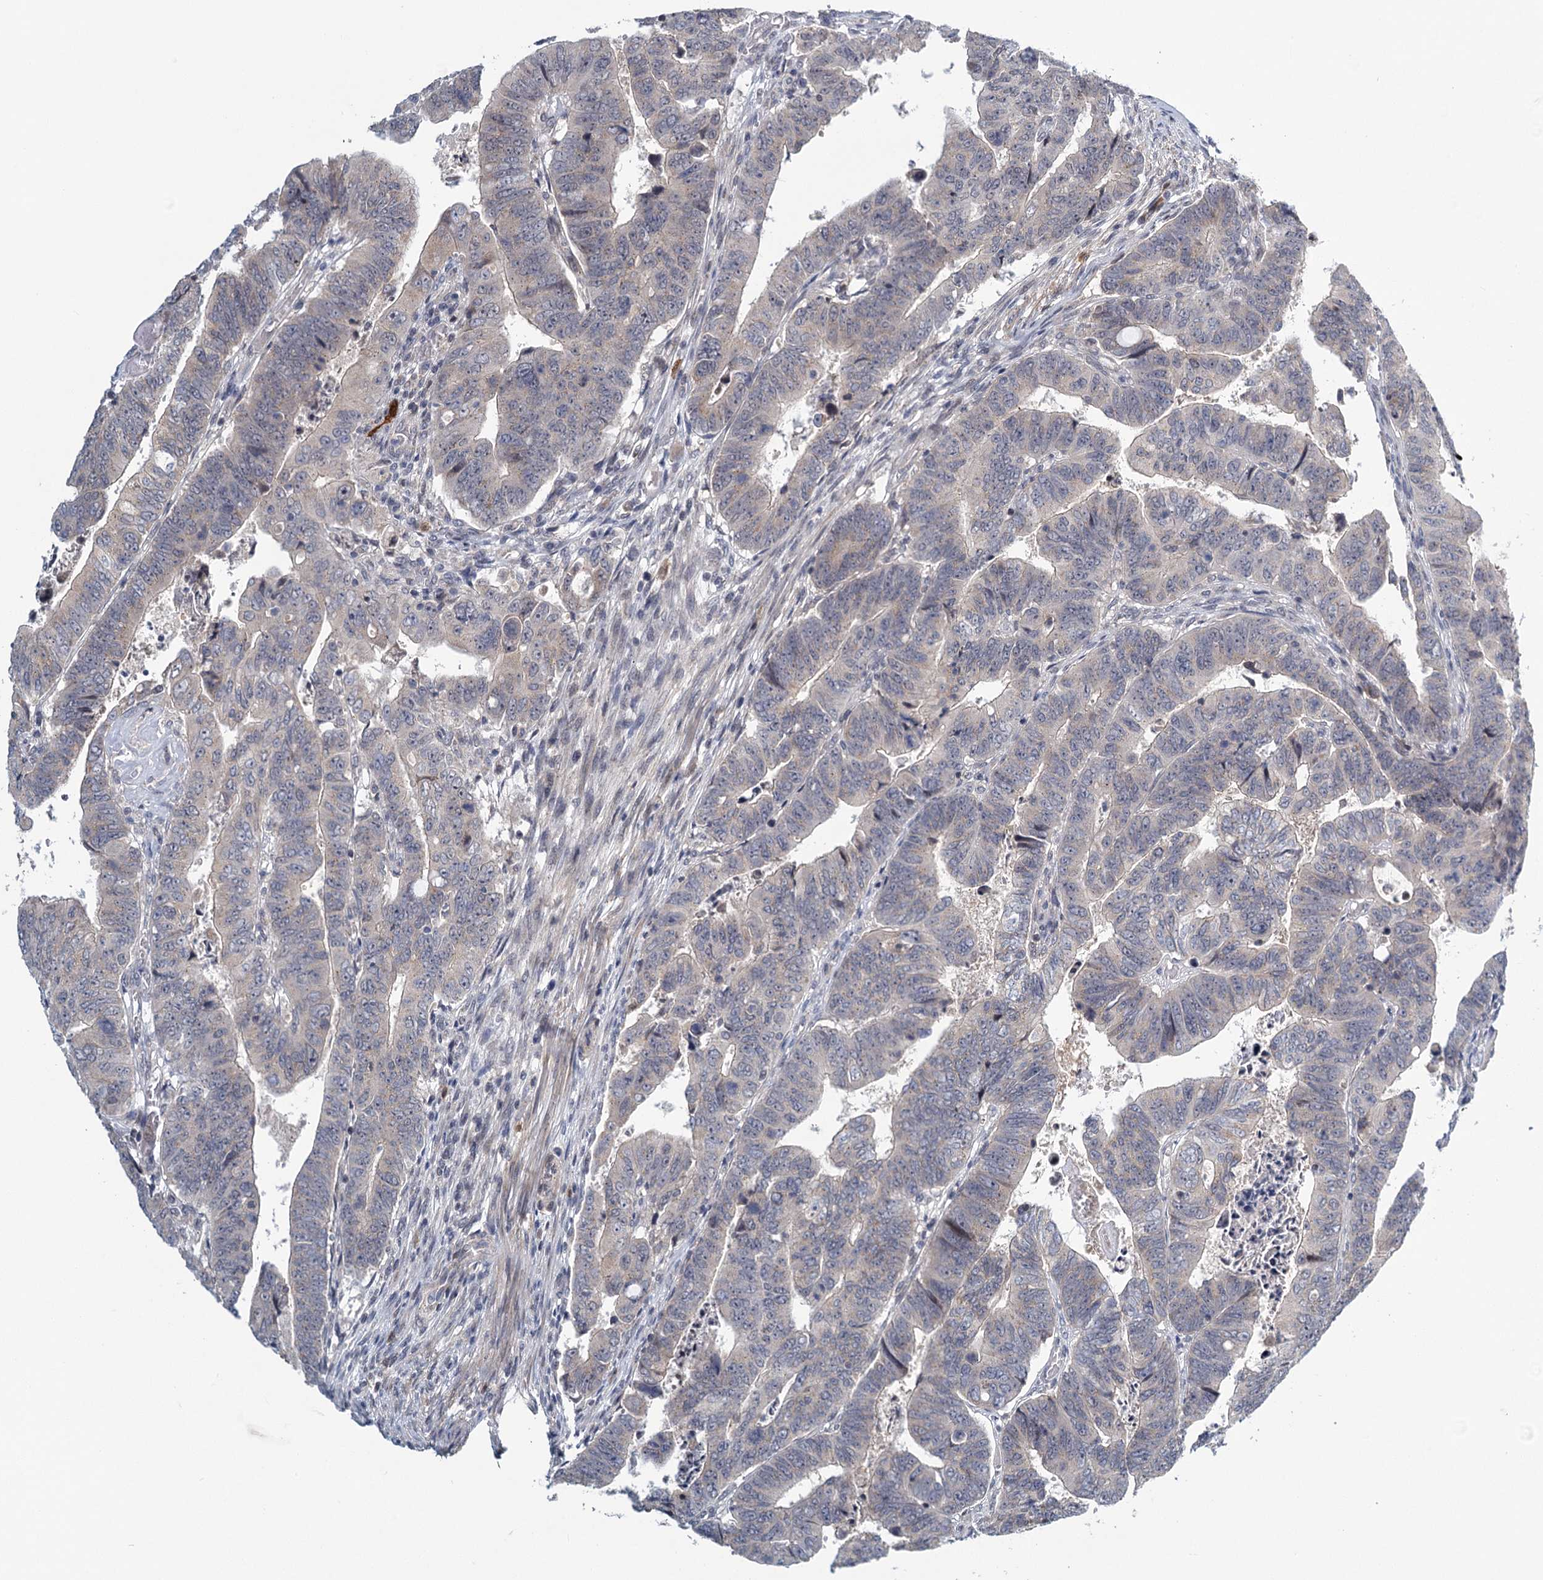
{"staining": {"intensity": "negative", "quantity": "none", "location": "none"}, "tissue": "colorectal cancer", "cell_type": "Tumor cells", "image_type": "cancer", "snomed": [{"axis": "morphology", "description": "Normal tissue, NOS"}, {"axis": "morphology", "description": "Adenocarcinoma, NOS"}, {"axis": "topography", "description": "Rectum"}], "caption": "Immunohistochemical staining of human colorectal adenocarcinoma exhibits no significant staining in tumor cells.", "gene": "STAP1", "patient": {"sex": "female", "age": 65}}